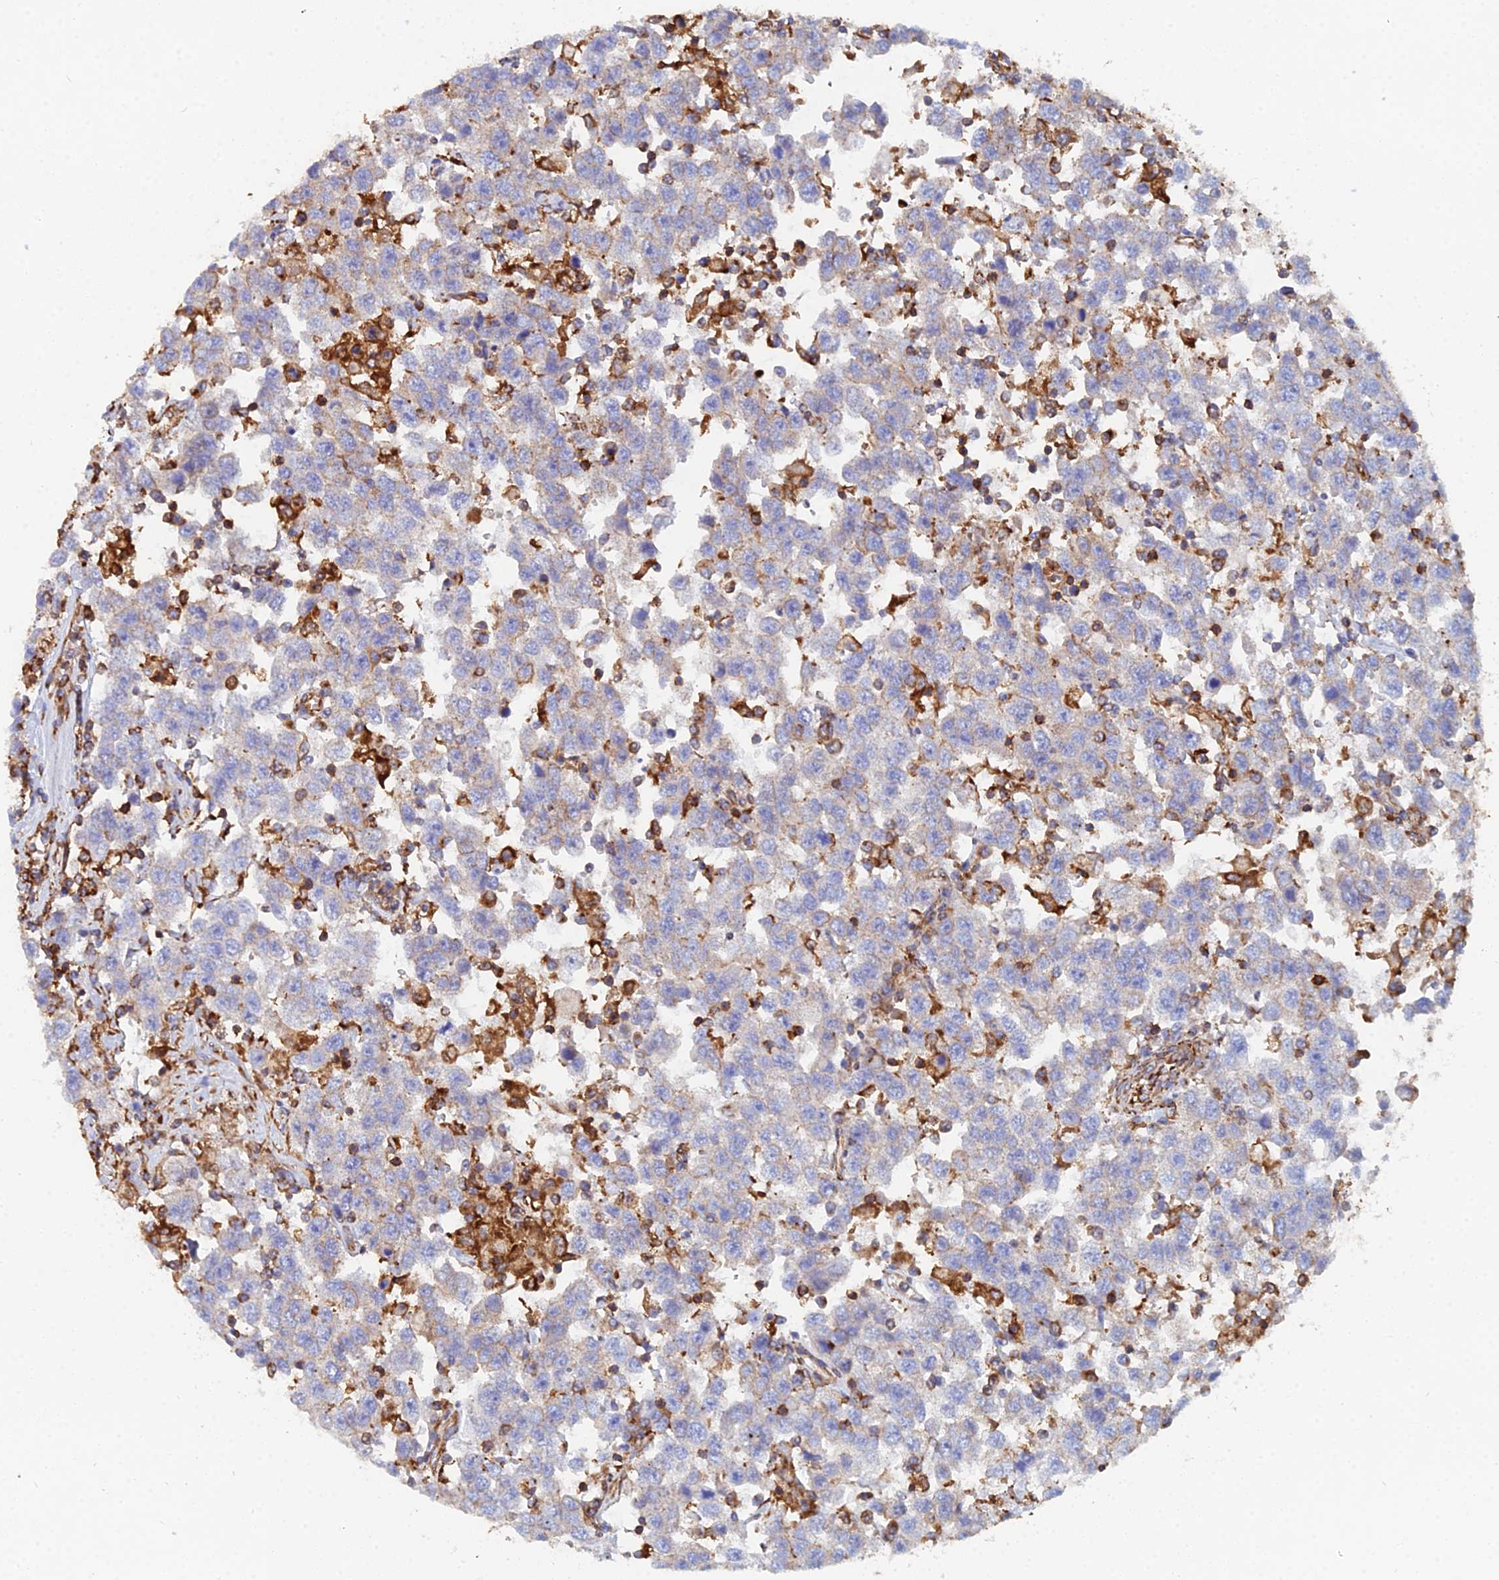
{"staining": {"intensity": "weak", "quantity": "25%-75%", "location": "cytoplasmic/membranous"}, "tissue": "testis cancer", "cell_type": "Tumor cells", "image_type": "cancer", "snomed": [{"axis": "morphology", "description": "Seminoma, NOS"}, {"axis": "topography", "description": "Testis"}], "caption": "Immunohistochemistry (IHC) staining of testis cancer, which exhibits low levels of weak cytoplasmic/membranous positivity in approximately 25%-75% of tumor cells indicating weak cytoplasmic/membranous protein staining. The staining was performed using DAB (3,3'-diaminobenzidine) (brown) for protein detection and nuclei were counterstained in hematoxylin (blue).", "gene": "GPR42", "patient": {"sex": "male", "age": 41}}